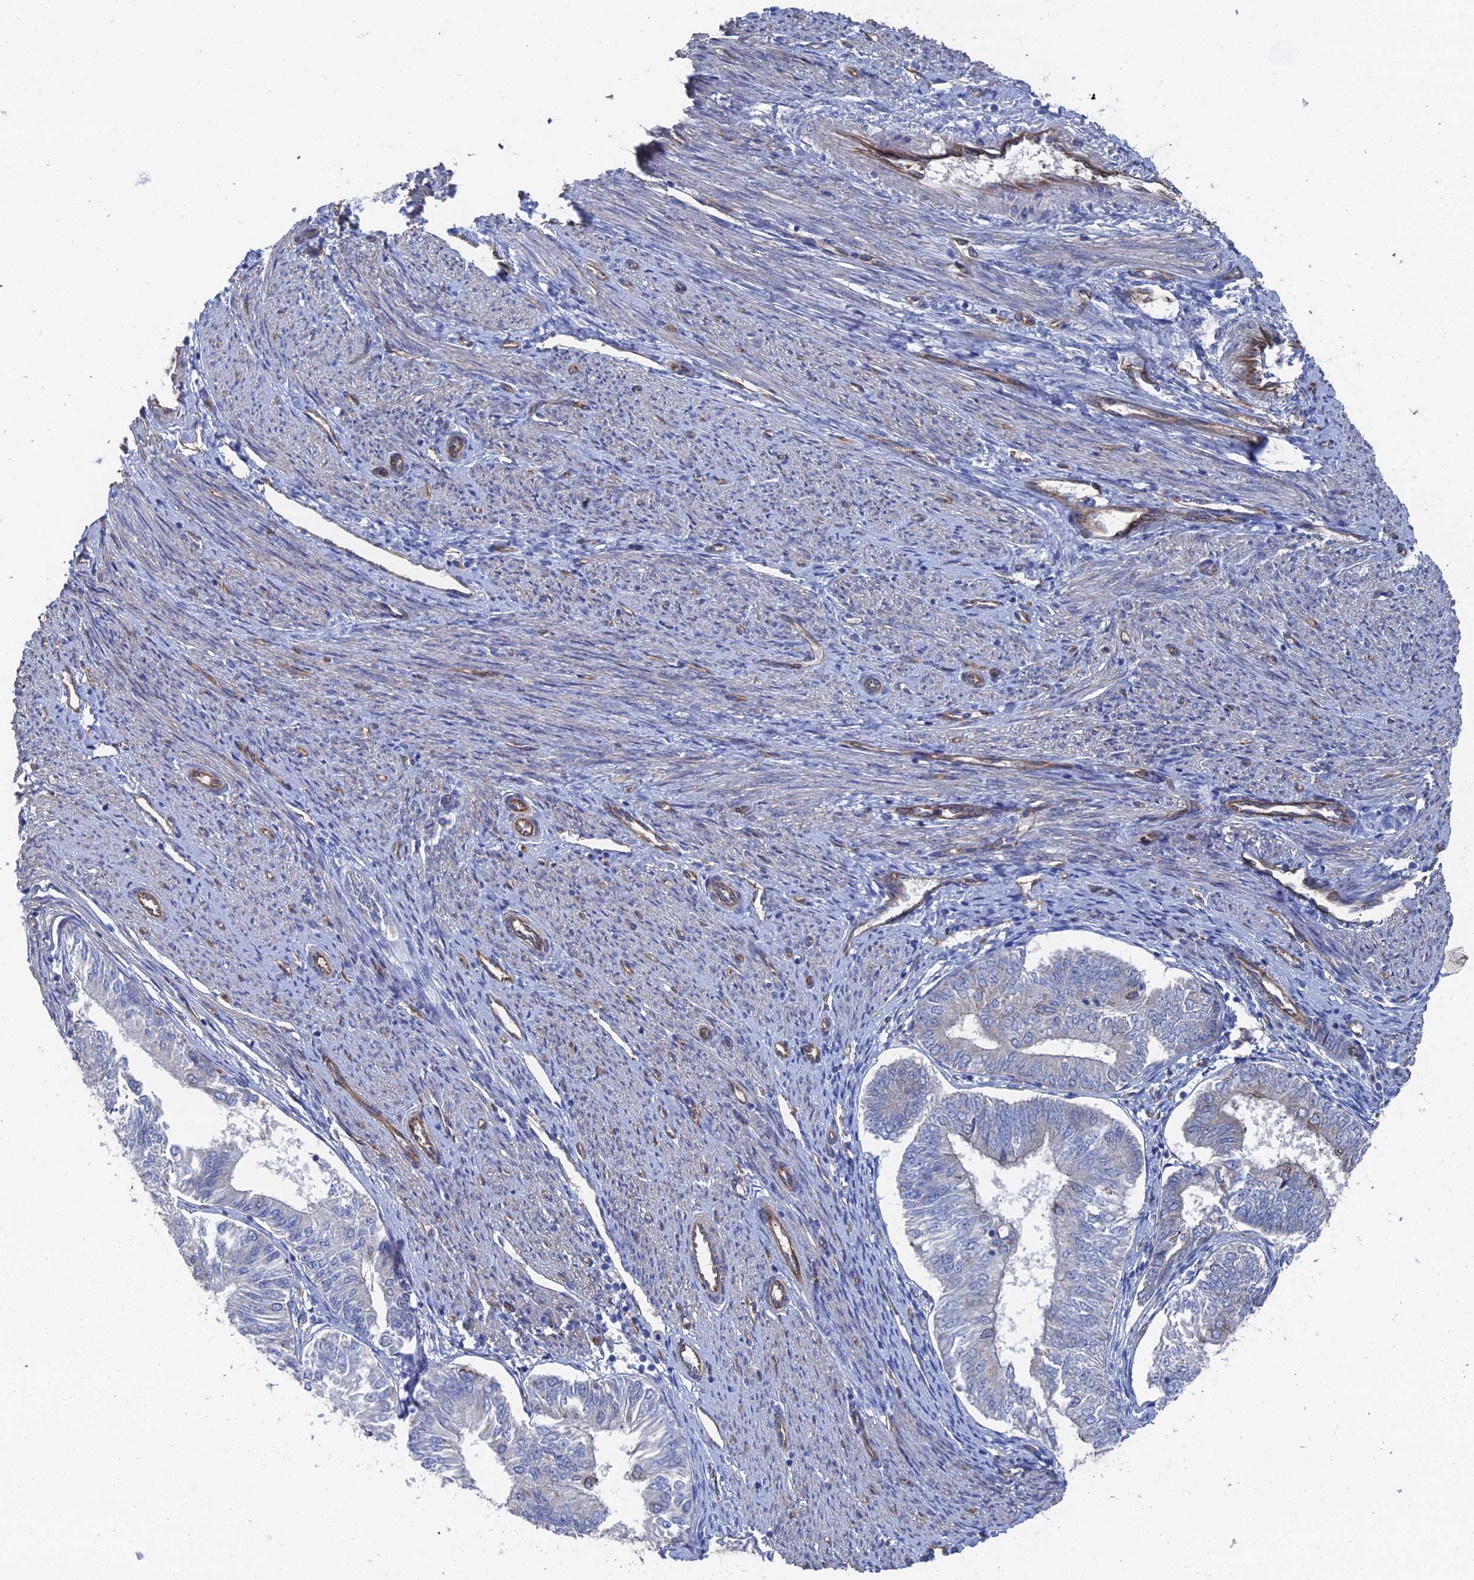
{"staining": {"intensity": "negative", "quantity": "none", "location": "none"}, "tissue": "endometrial cancer", "cell_type": "Tumor cells", "image_type": "cancer", "snomed": [{"axis": "morphology", "description": "Adenocarcinoma, NOS"}, {"axis": "topography", "description": "Endometrium"}], "caption": "There is no significant expression in tumor cells of endometrial cancer (adenocarcinoma).", "gene": "ARAP3", "patient": {"sex": "female", "age": 58}}